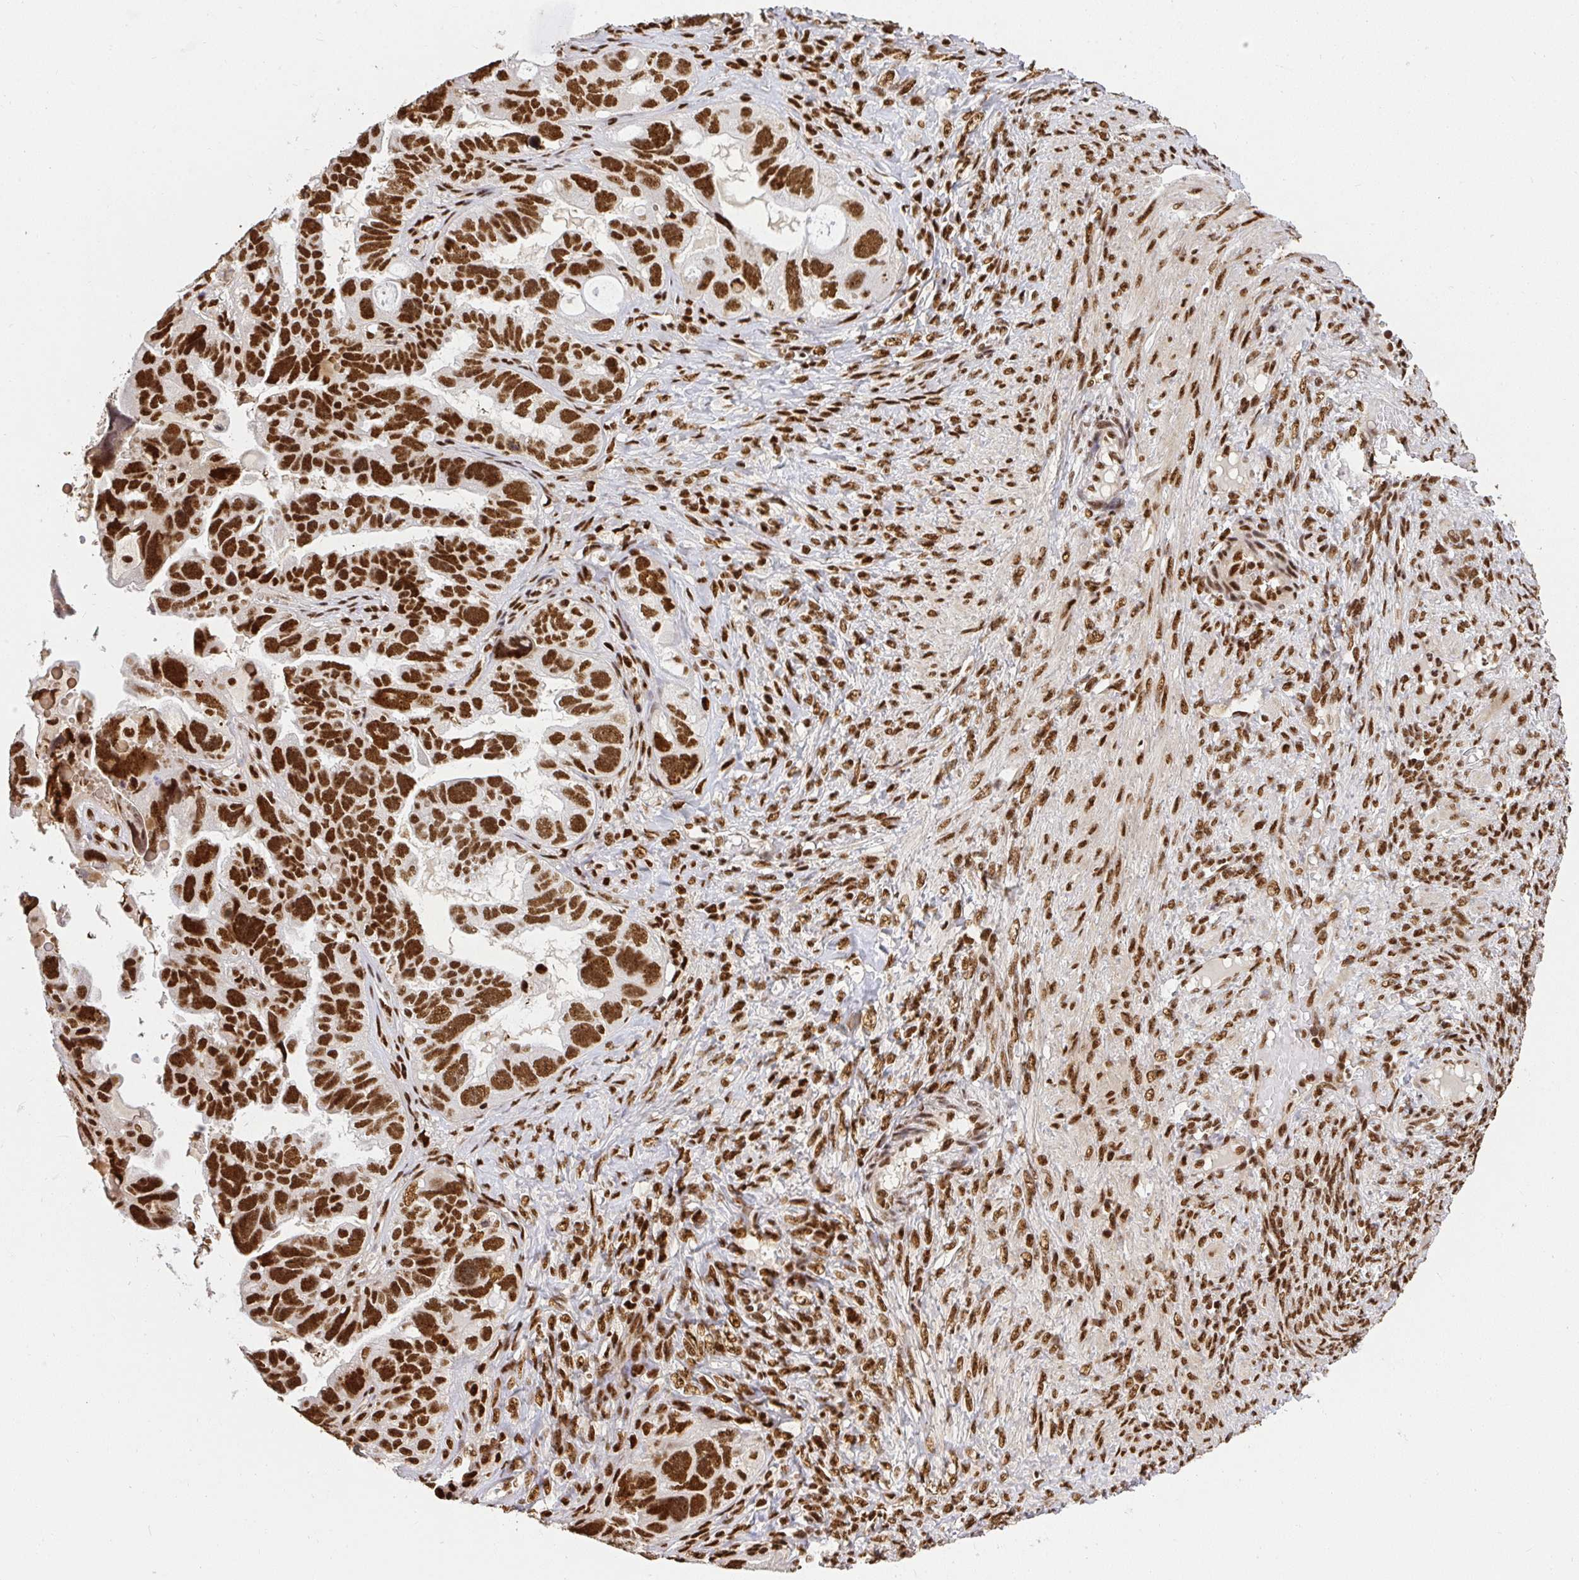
{"staining": {"intensity": "strong", "quantity": ">75%", "location": "nuclear"}, "tissue": "ovarian cancer", "cell_type": "Tumor cells", "image_type": "cancer", "snomed": [{"axis": "morphology", "description": "Cystadenocarcinoma, serous, NOS"}, {"axis": "topography", "description": "Ovary"}], "caption": "An image of ovarian serous cystadenocarcinoma stained for a protein shows strong nuclear brown staining in tumor cells. The protein is stained brown, and the nuclei are stained in blue (DAB (3,3'-diaminobenzidine) IHC with brightfield microscopy, high magnification).", "gene": "U2AF1", "patient": {"sex": "female", "age": 60}}